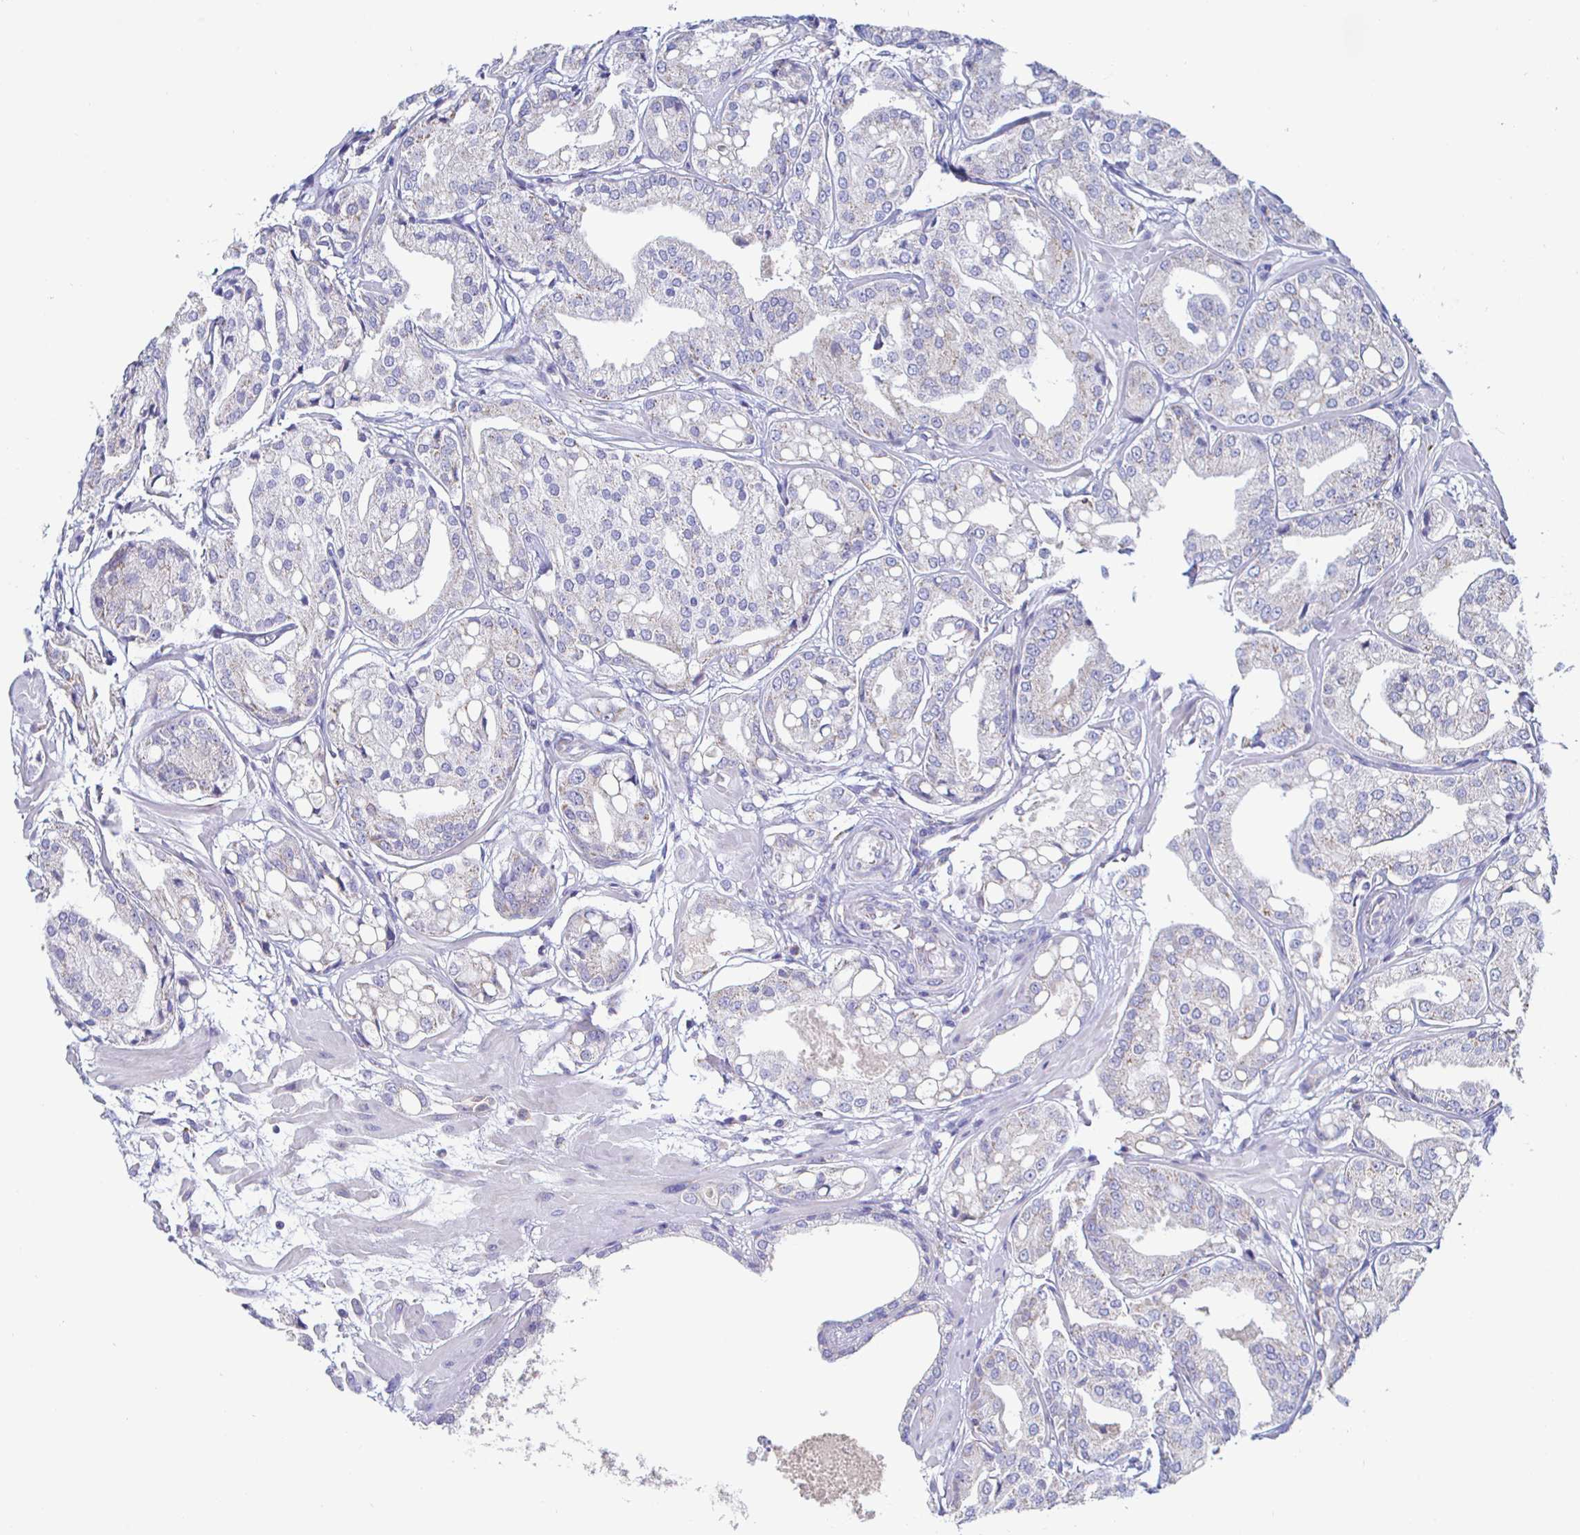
{"staining": {"intensity": "negative", "quantity": "none", "location": "none"}, "tissue": "renal cancer", "cell_type": "Tumor cells", "image_type": "cancer", "snomed": [{"axis": "morphology", "description": "Adenocarcinoma, NOS"}, {"axis": "topography", "description": "Urinary bladder"}], "caption": "Human renal cancer (adenocarcinoma) stained for a protein using immunohistochemistry (IHC) demonstrates no expression in tumor cells.", "gene": "SYNGR4", "patient": {"sex": "male", "age": 61}}